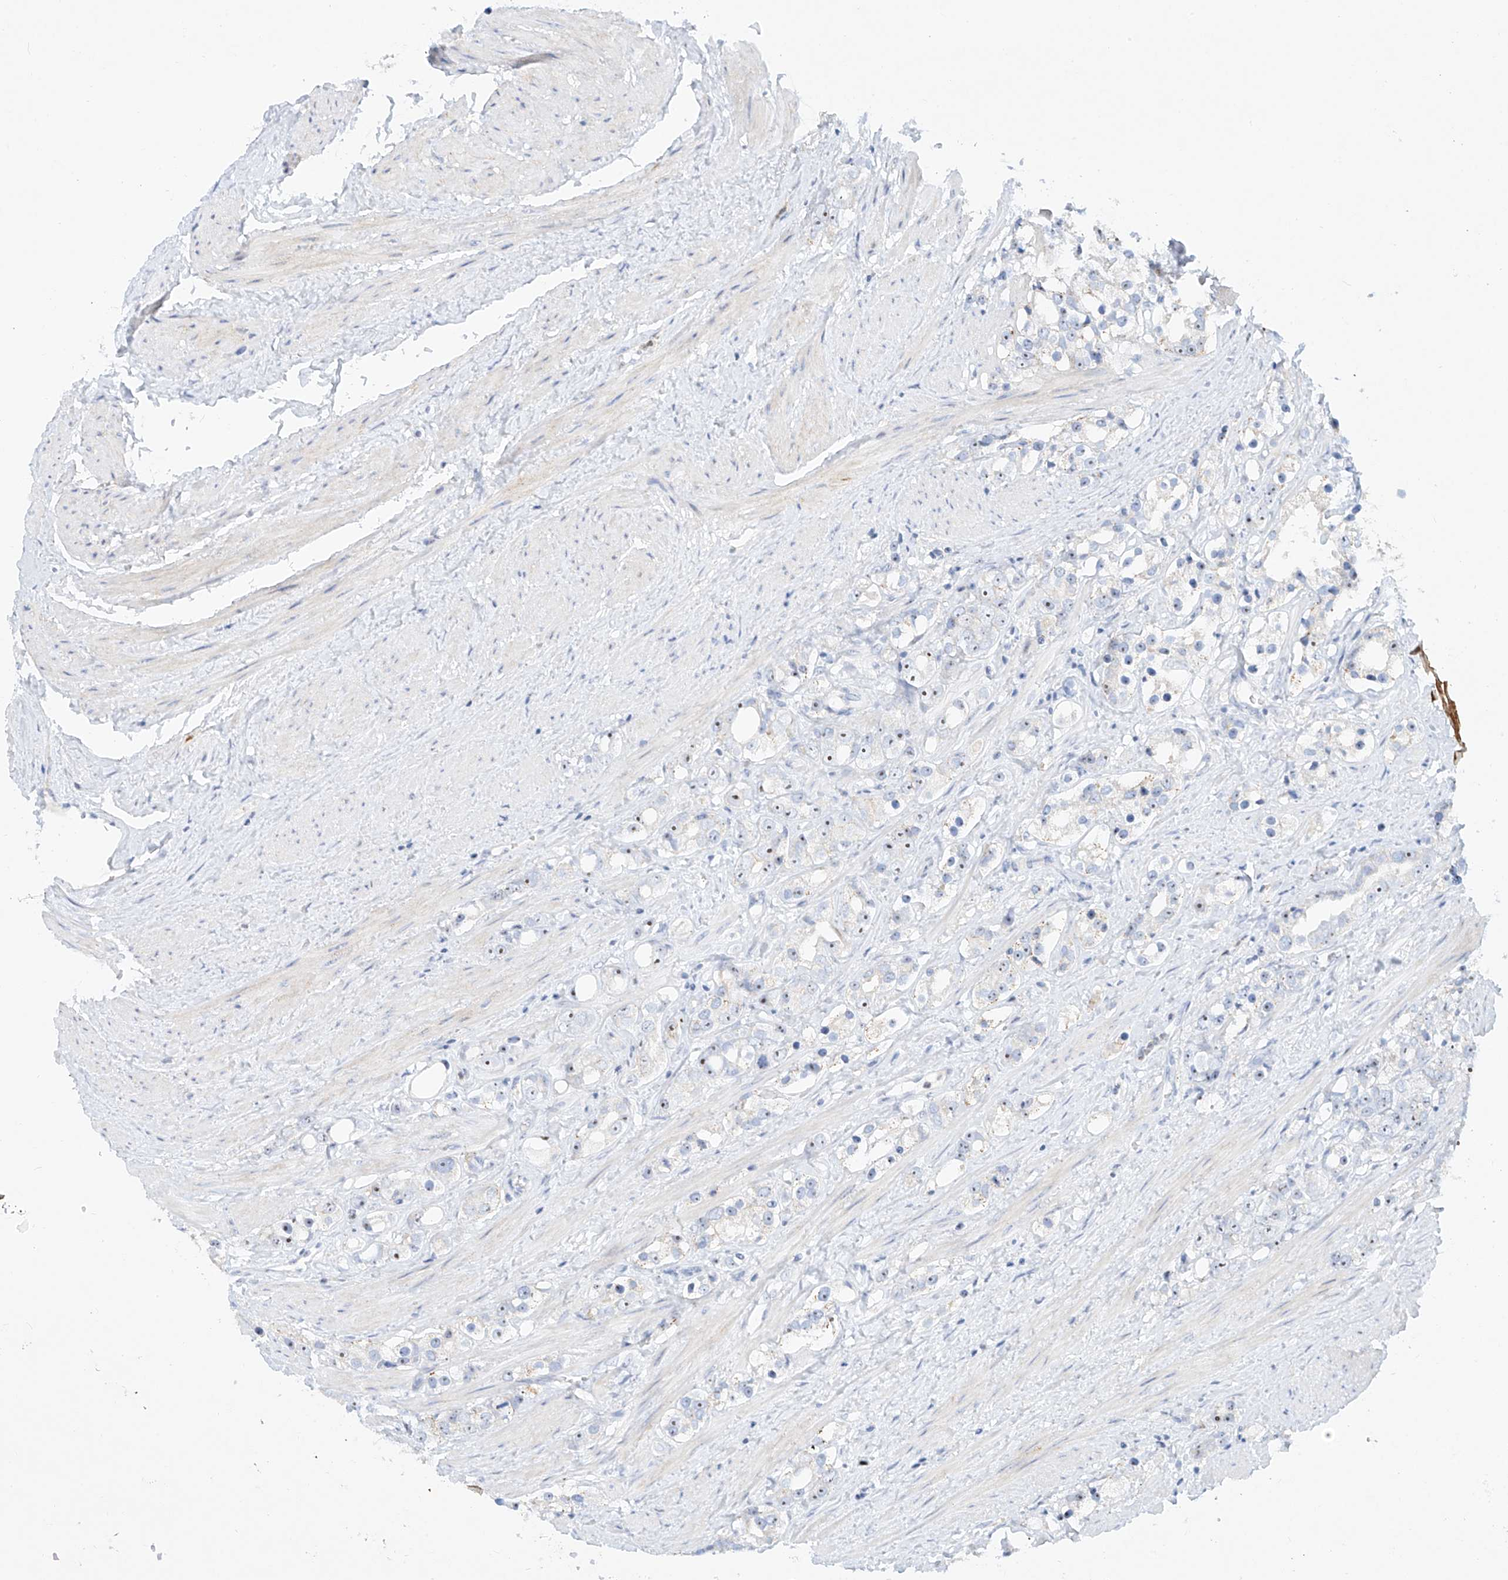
{"staining": {"intensity": "negative", "quantity": "none", "location": "none"}, "tissue": "prostate cancer", "cell_type": "Tumor cells", "image_type": "cancer", "snomed": [{"axis": "morphology", "description": "Adenocarcinoma, NOS"}, {"axis": "topography", "description": "Prostate"}], "caption": "There is no significant expression in tumor cells of prostate cancer.", "gene": "SNU13", "patient": {"sex": "male", "age": 79}}